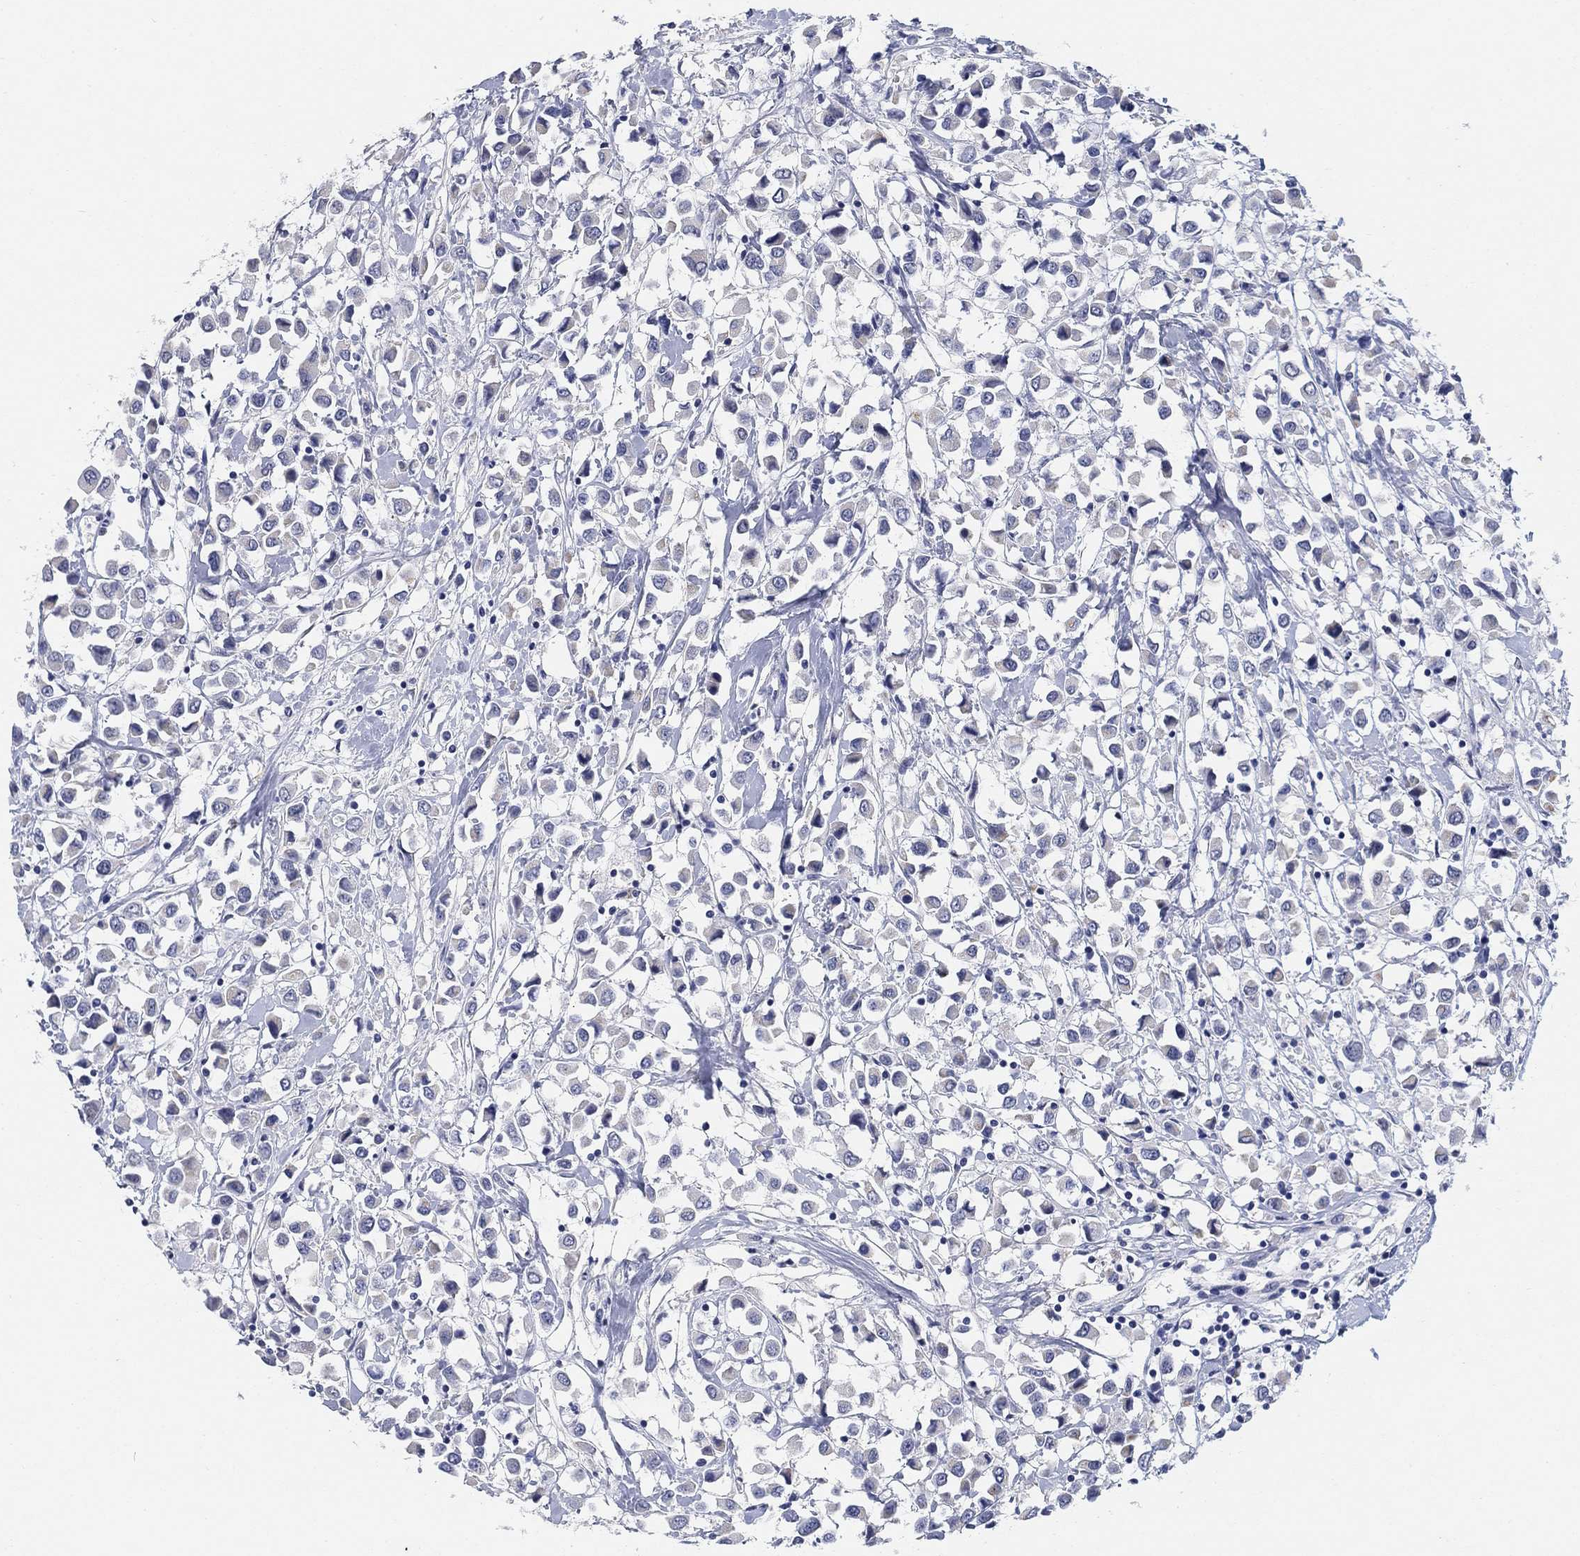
{"staining": {"intensity": "negative", "quantity": "none", "location": "none"}, "tissue": "breast cancer", "cell_type": "Tumor cells", "image_type": "cancer", "snomed": [{"axis": "morphology", "description": "Duct carcinoma"}, {"axis": "topography", "description": "Breast"}], "caption": "A high-resolution image shows IHC staining of invasive ductal carcinoma (breast), which exhibits no significant positivity in tumor cells.", "gene": "CLUL1", "patient": {"sex": "female", "age": 61}}